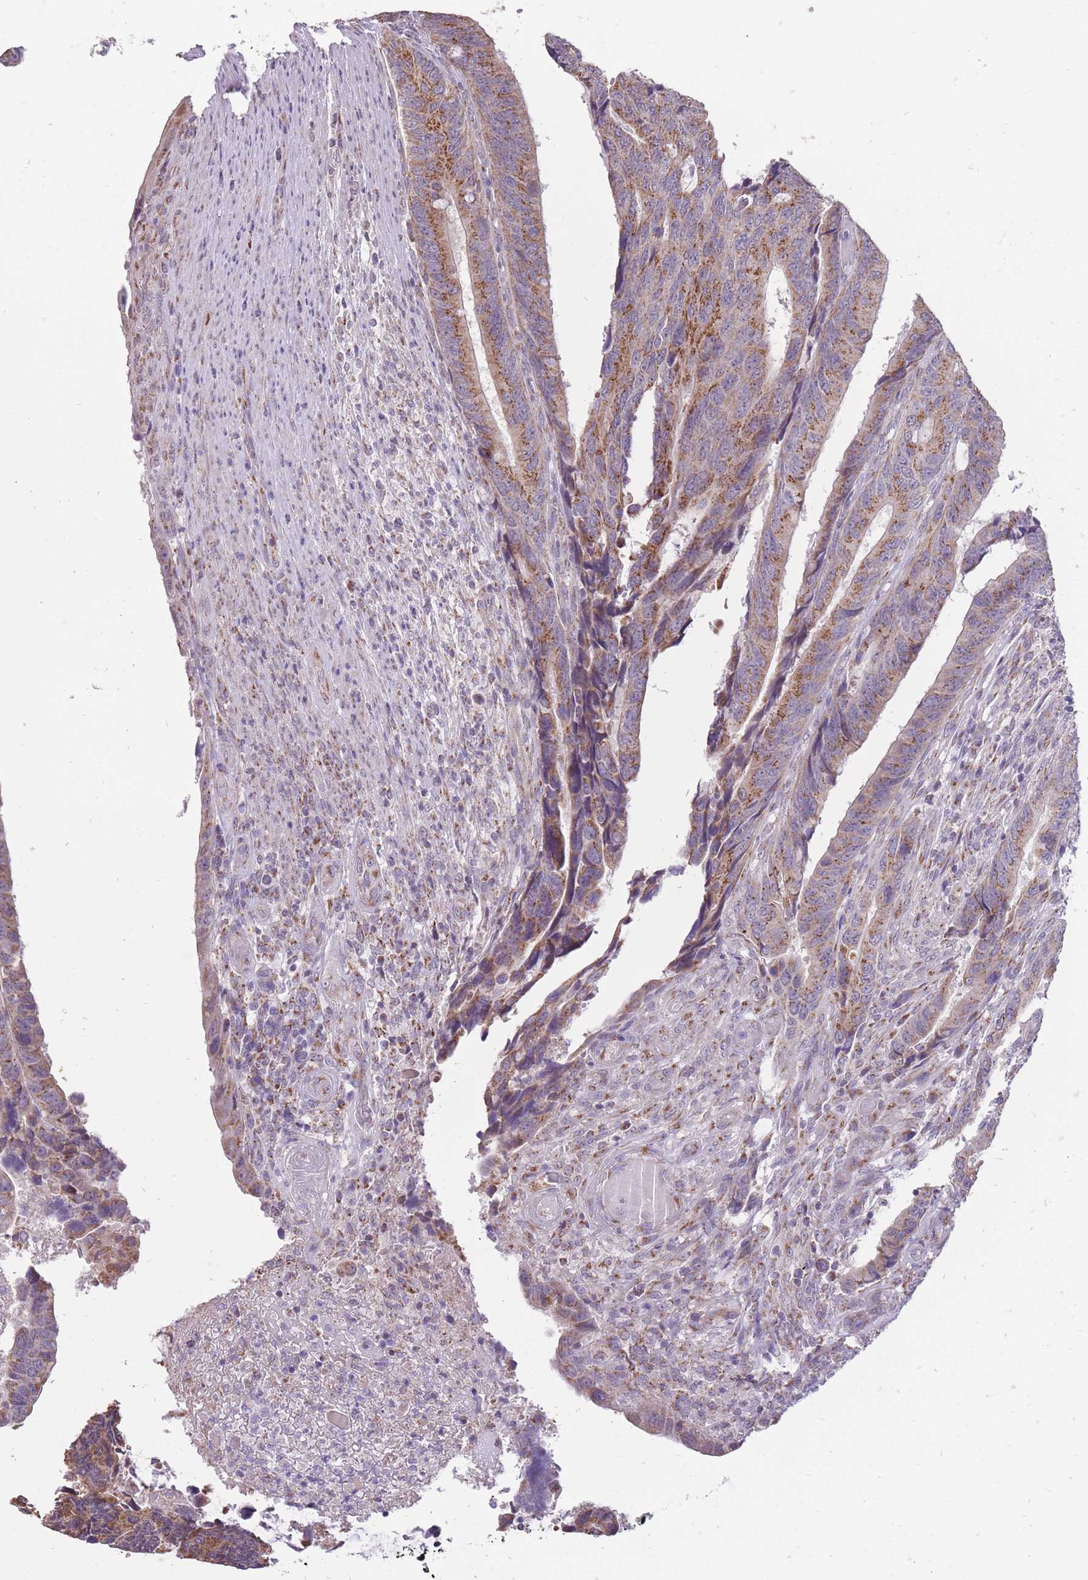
{"staining": {"intensity": "moderate", "quantity": "25%-75%", "location": "cytoplasmic/membranous"}, "tissue": "colorectal cancer", "cell_type": "Tumor cells", "image_type": "cancer", "snomed": [{"axis": "morphology", "description": "Adenocarcinoma, NOS"}, {"axis": "topography", "description": "Colon"}], "caption": "Approximately 25%-75% of tumor cells in human colorectal adenocarcinoma demonstrate moderate cytoplasmic/membranous protein positivity as visualized by brown immunohistochemical staining.", "gene": "NELL1", "patient": {"sex": "male", "age": 87}}